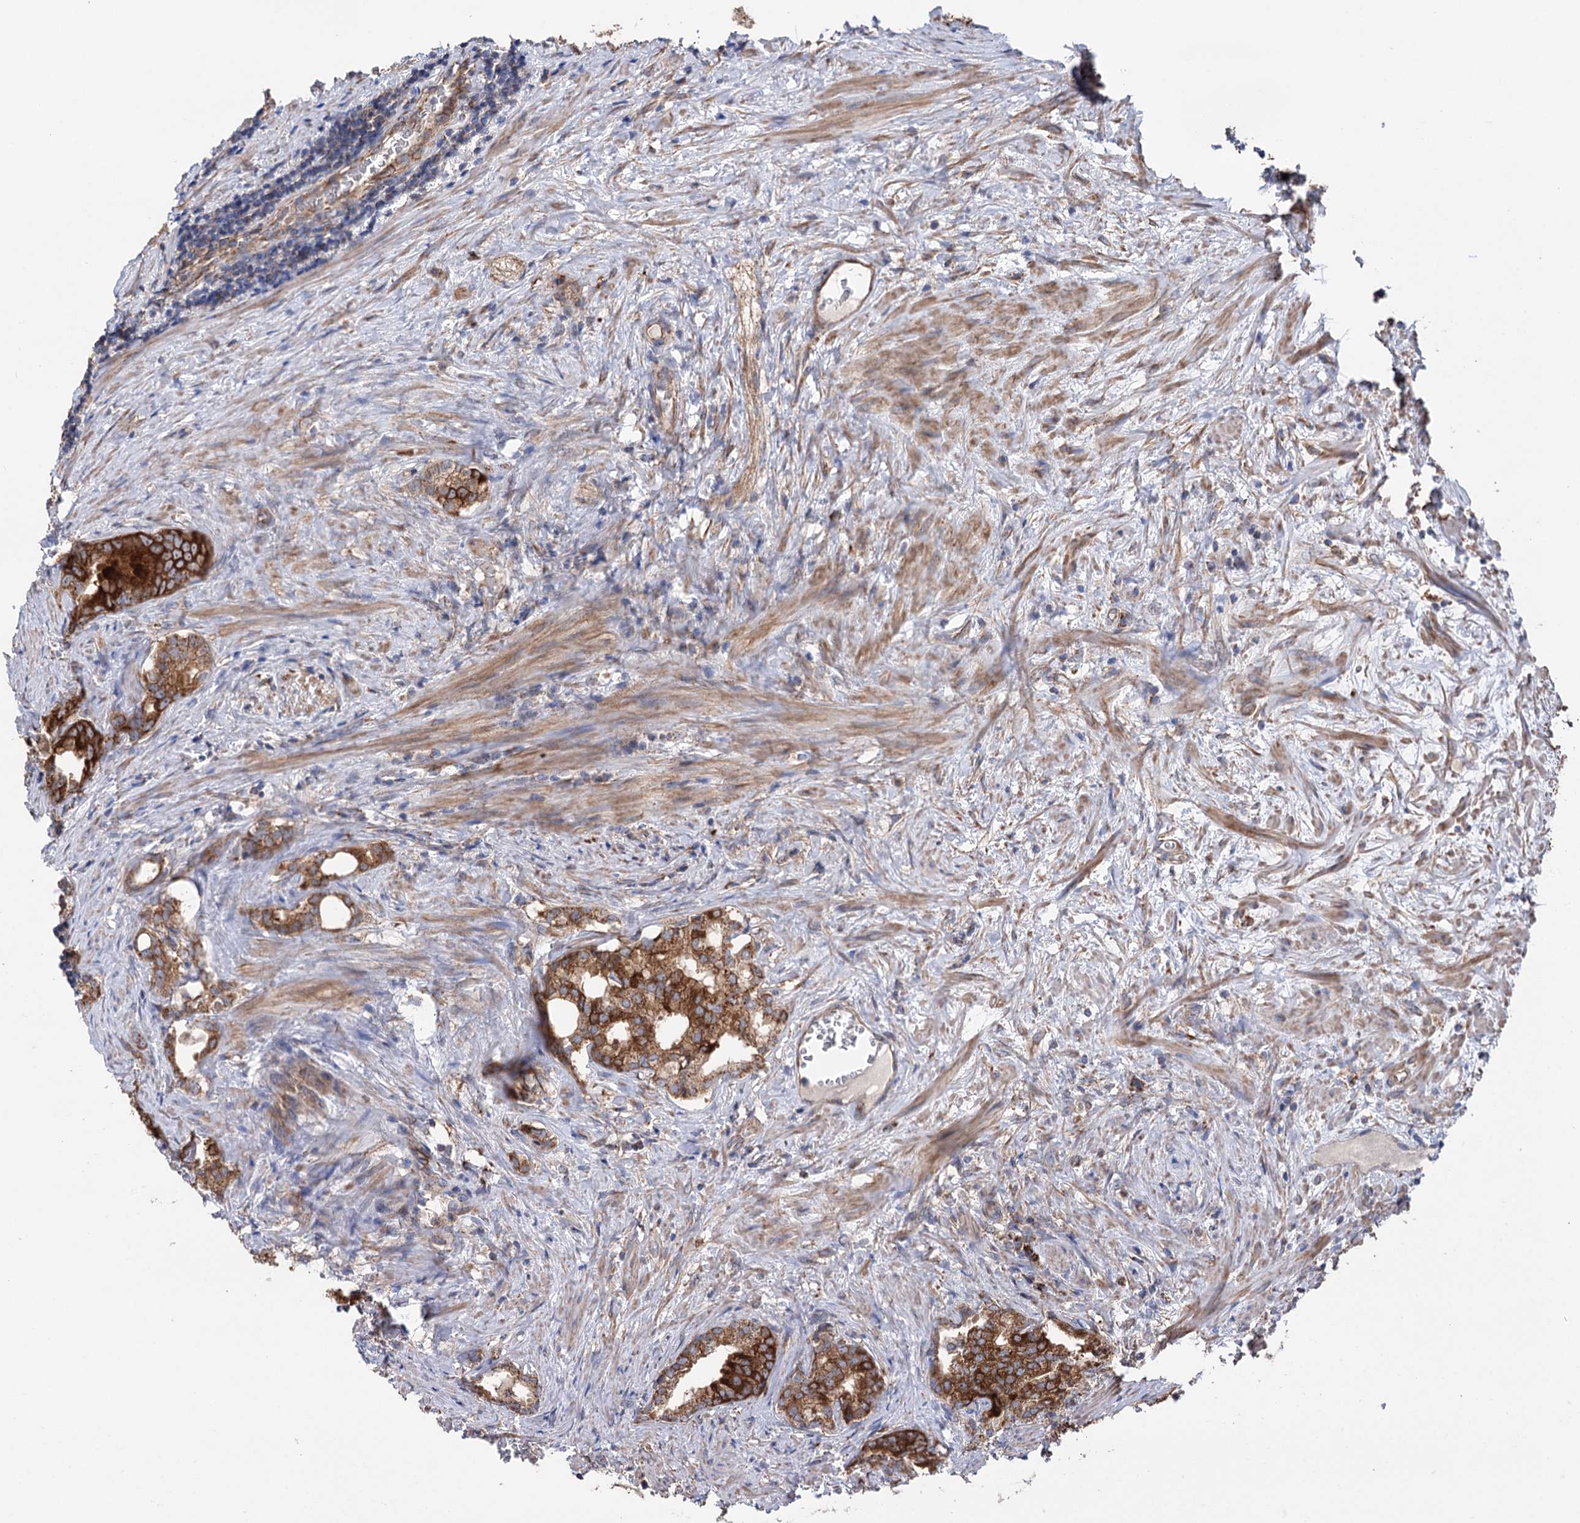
{"staining": {"intensity": "moderate", "quantity": ">75%", "location": "cytoplasmic/membranous"}, "tissue": "prostate cancer", "cell_type": "Tumor cells", "image_type": "cancer", "snomed": [{"axis": "morphology", "description": "Adenocarcinoma, Low grade"}, {"axis": "topography", "description": "Prostate"}], "caption": "This histopathology image exhibits immunohistochemistry (IHC) staining of human prostate cancer (adenocarcinoma (low-grade)), with medium moderate cytoplasmic/membranous positivity in about >75% of tumor cells.", "gene": "SUCLA2", "patient": {"sex": "male", "age": 71}}